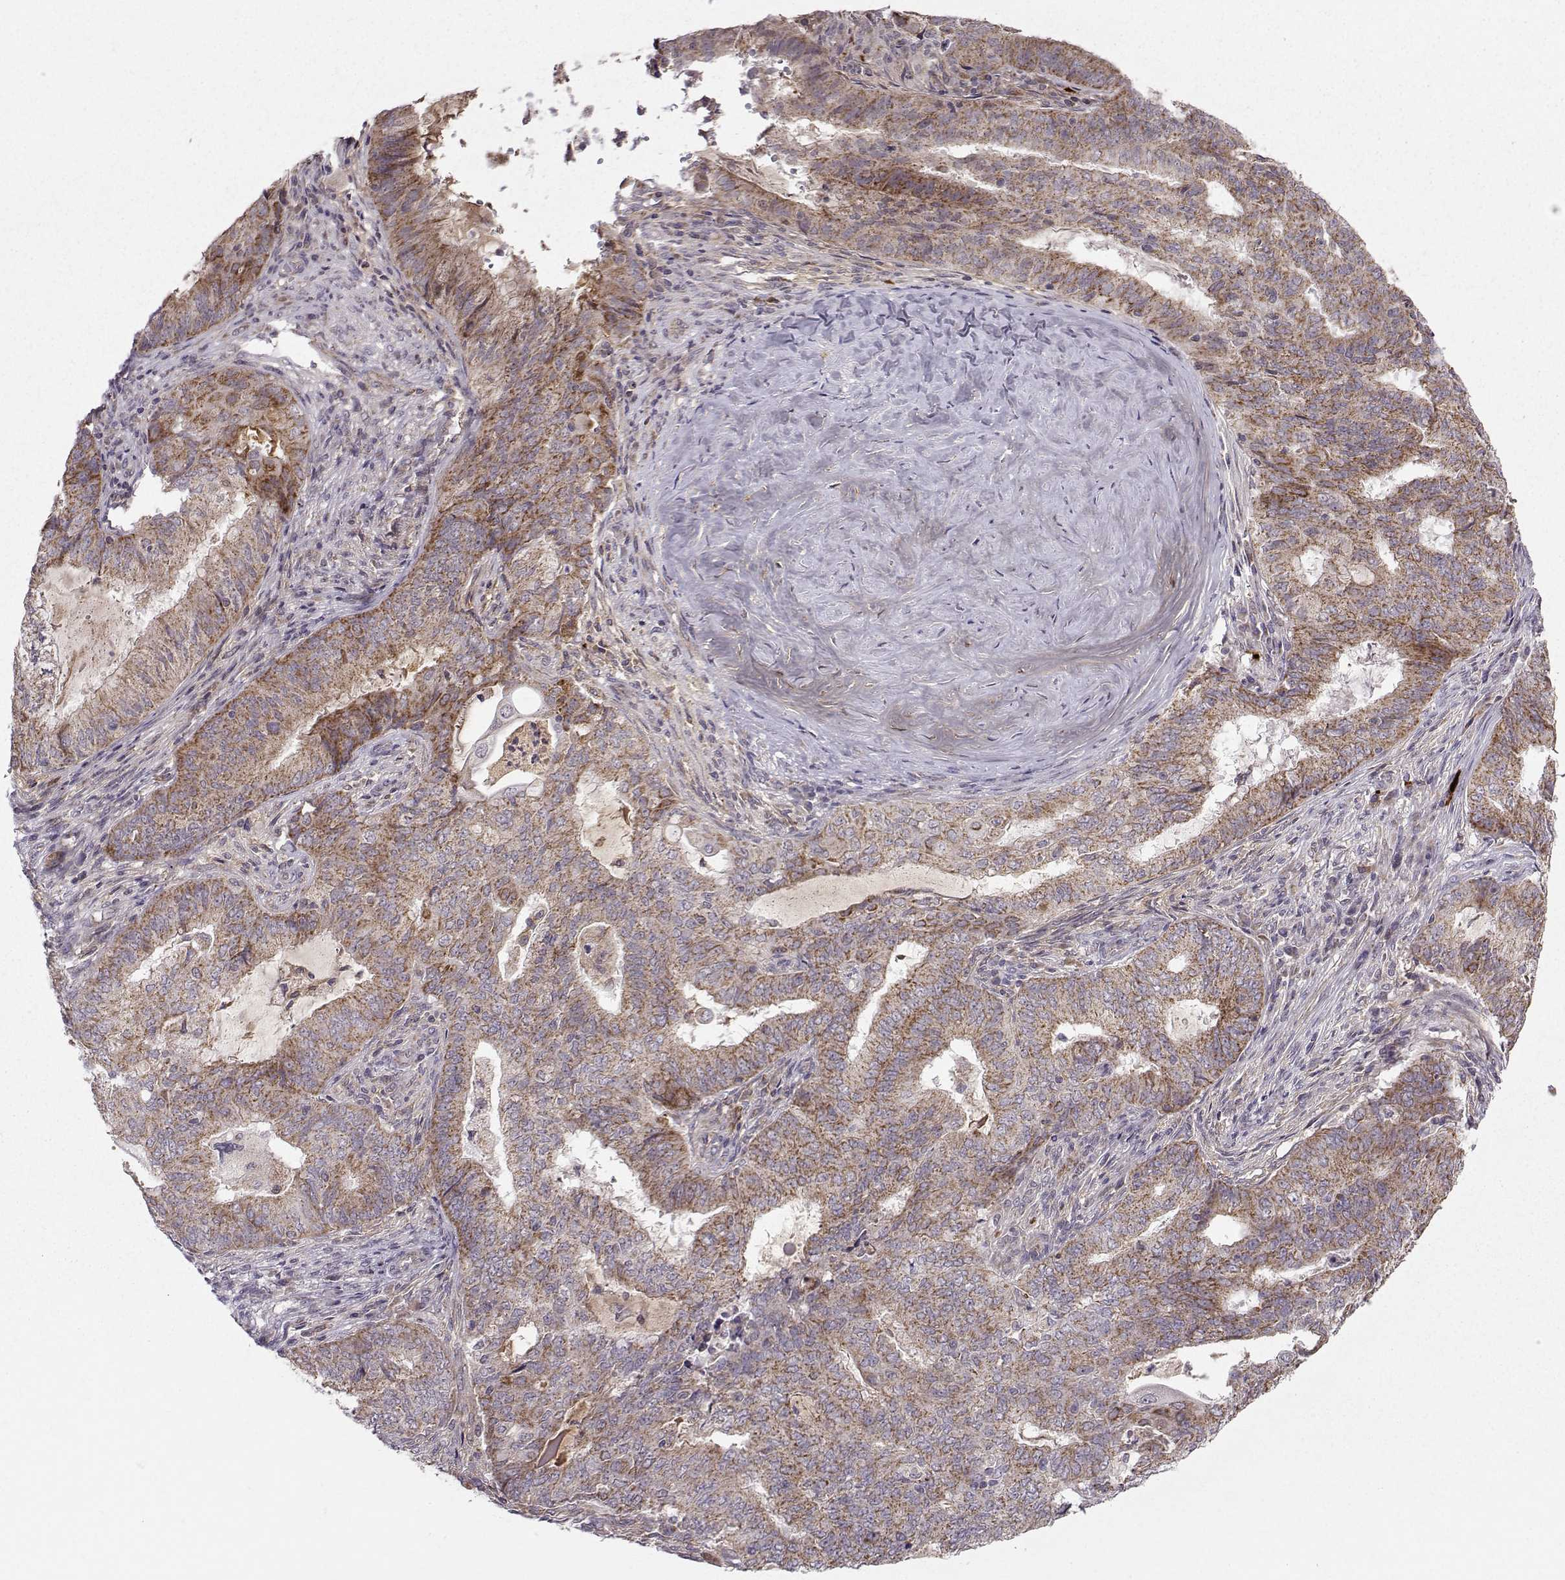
{"staining": {"intensity": "moderate", "quantity": ">75%", "location": "cytoplasmic/membranous"}, "tissue": "endometrial cancer", "cell_type": "Tumor cells", "image_type": "cancer", "snomed": [{"axis": "morphology", "description": "Adenocarcinoma, NOS"}, {"axis": "topography", "description": "Endometrium"}], "caption": "Immunohistochemical staining of human endometrial cancer displays medium levels of moderate cytoplasmic/membranous protein expression in approximately >75% of tumor cells.", "gene": "NECAB3", "patient": {"sex": "female", "age": 62}}